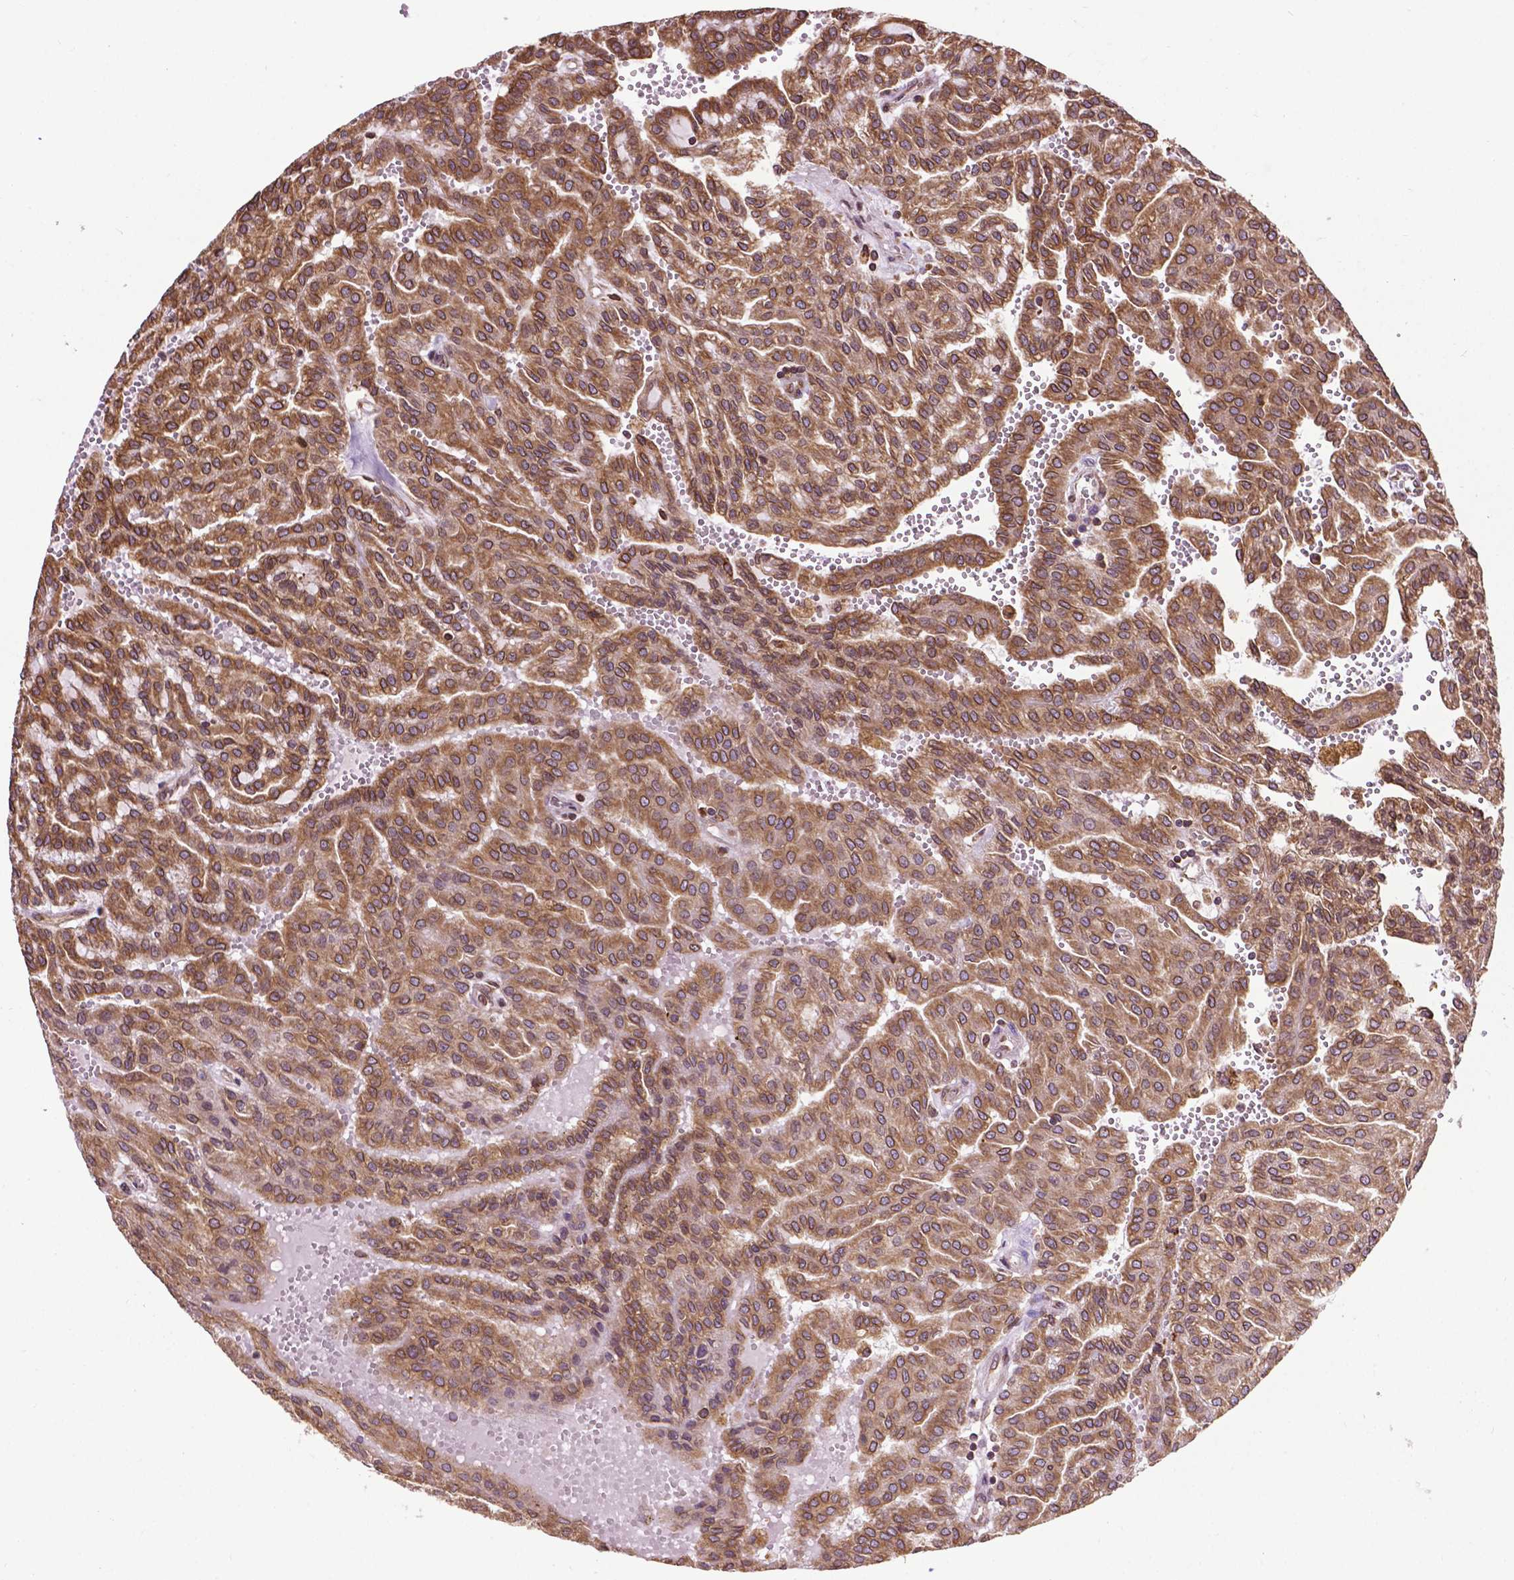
{"staining": {"intensity": "moderate", "quantity": ">75%", "location": "cytoplasmic/membranous"}, "tissue": "renal cancer", "cell_type": "Tumor cells", "image_type": "cancer", "snomed": [{"axis": "morphology", "description": "Adenocarcinoma, NOS"}, {"axis": "topography", "description": "Kidney"}], "caption": "Immunohistochemical staining of renal cancer exhibits moderate cytoplasmic/membranous protein expression in approximately >75% of tumor cells.", "gene": "GANAB", "patient": {"sex": "male", "age": 63}}